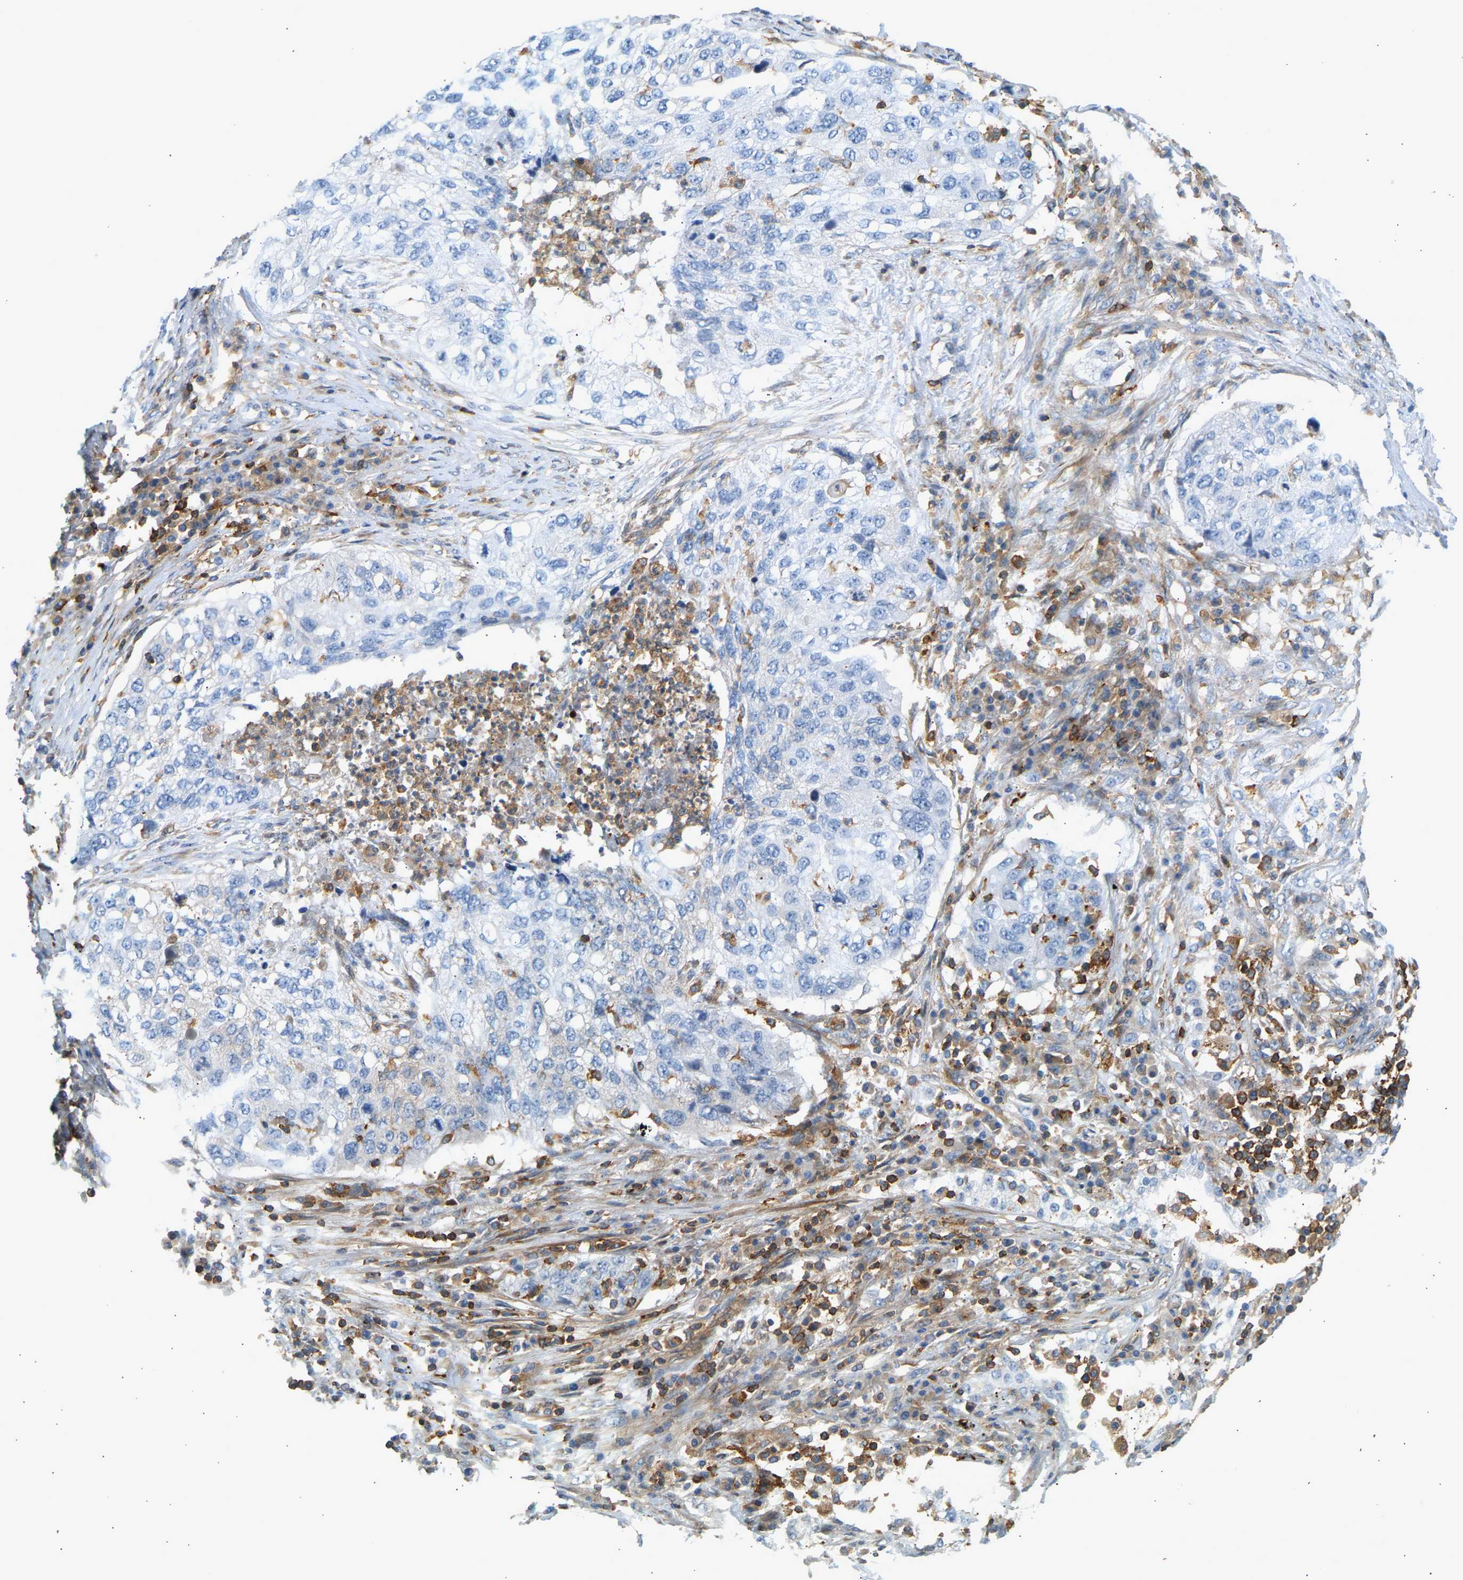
{"staining": {"intensity": "negative", "quantity": "none", "location": "none"}, "tissue": "lung cancer", "cell_type": "Tumor cells", "image_type": "cancer", "snomed": [{"axis": "morphology", "description": "Squamous cell carcinoma, NOS"}, {"axis": "topography", "description": "Lung"}], "caption": "The histopathology image demonstrates no staining of tumor cells in squamous cell carcinoma (lung).", "gene": "FNBP1", "patient": {"sex": "female", "age": 63}}